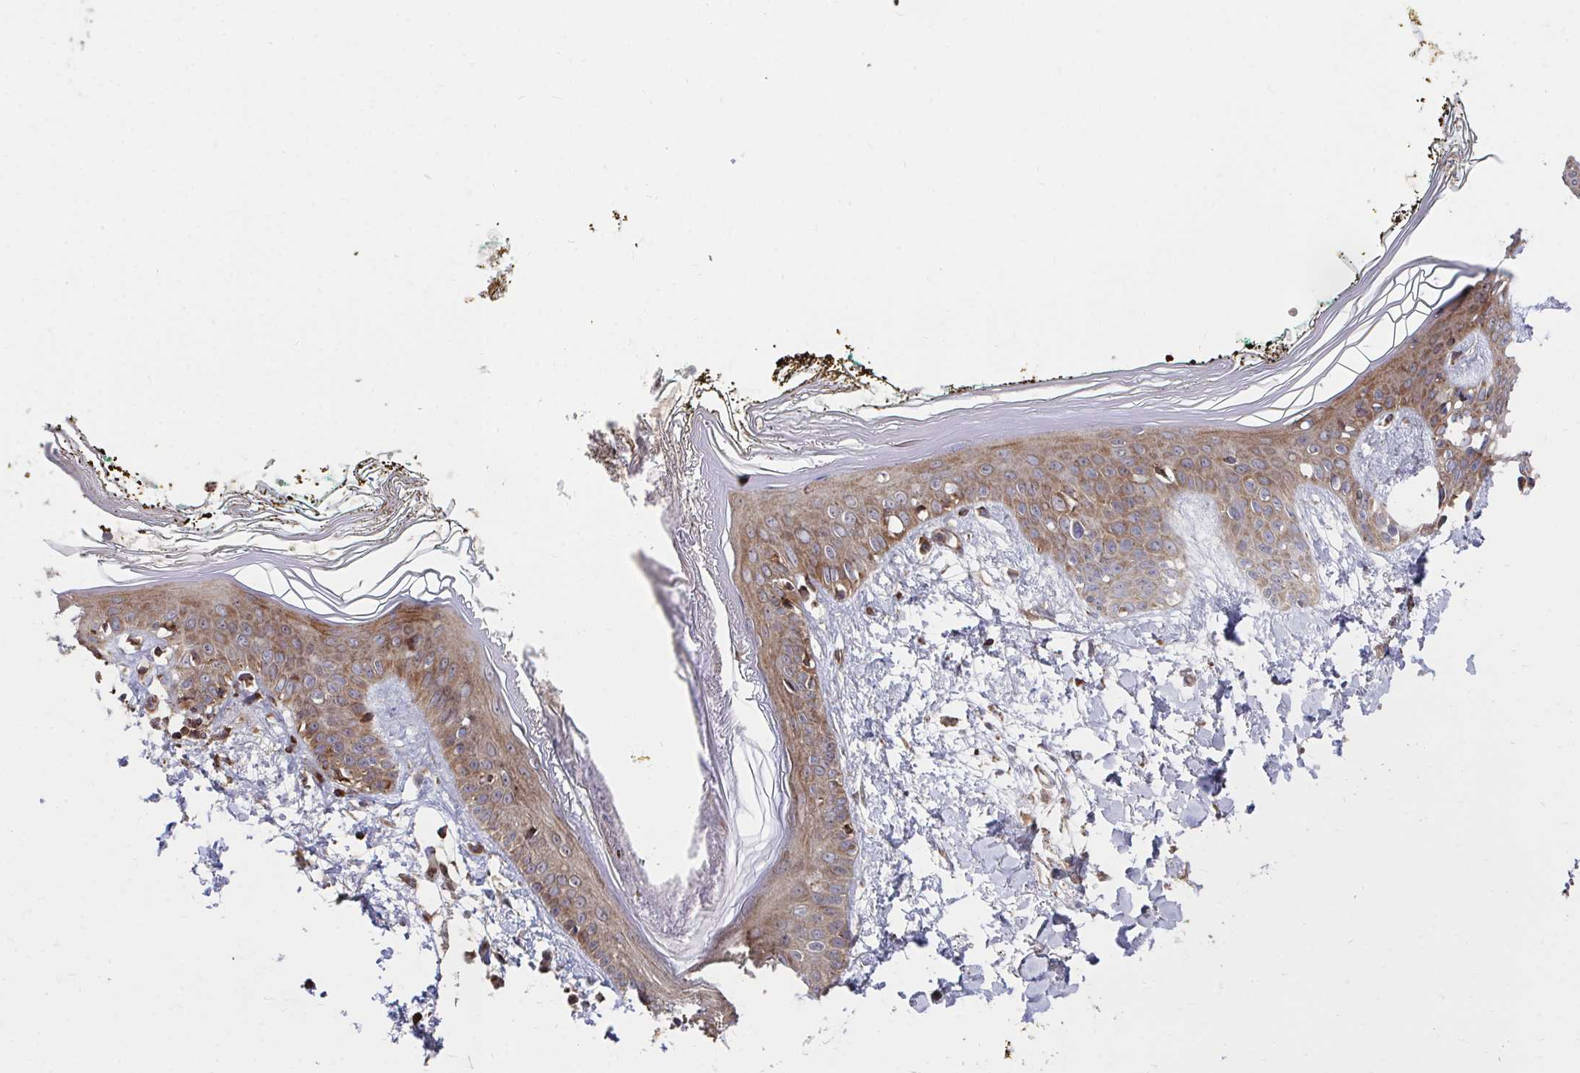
{"staining": {"intensity": "moderate", "quantity": ">75%", "location": "cytoplasmic/membranous"}, "tissue": "skin", "cell_type": "Fibroblasts", "image_type": "normal", "snomed": [{"axis": "morphology", "description": "Normal tissue, NOS"}, {"axis": "topography", "description": "Skin"}], "caption": "Immunohistochemistry of benign skin exhibits medium levels of moderate cytoplasmic/membranous expression in about >75% of fibroblasts.", "gene": "FAM89A", "patient": {"sex": "female", "age": 34}}